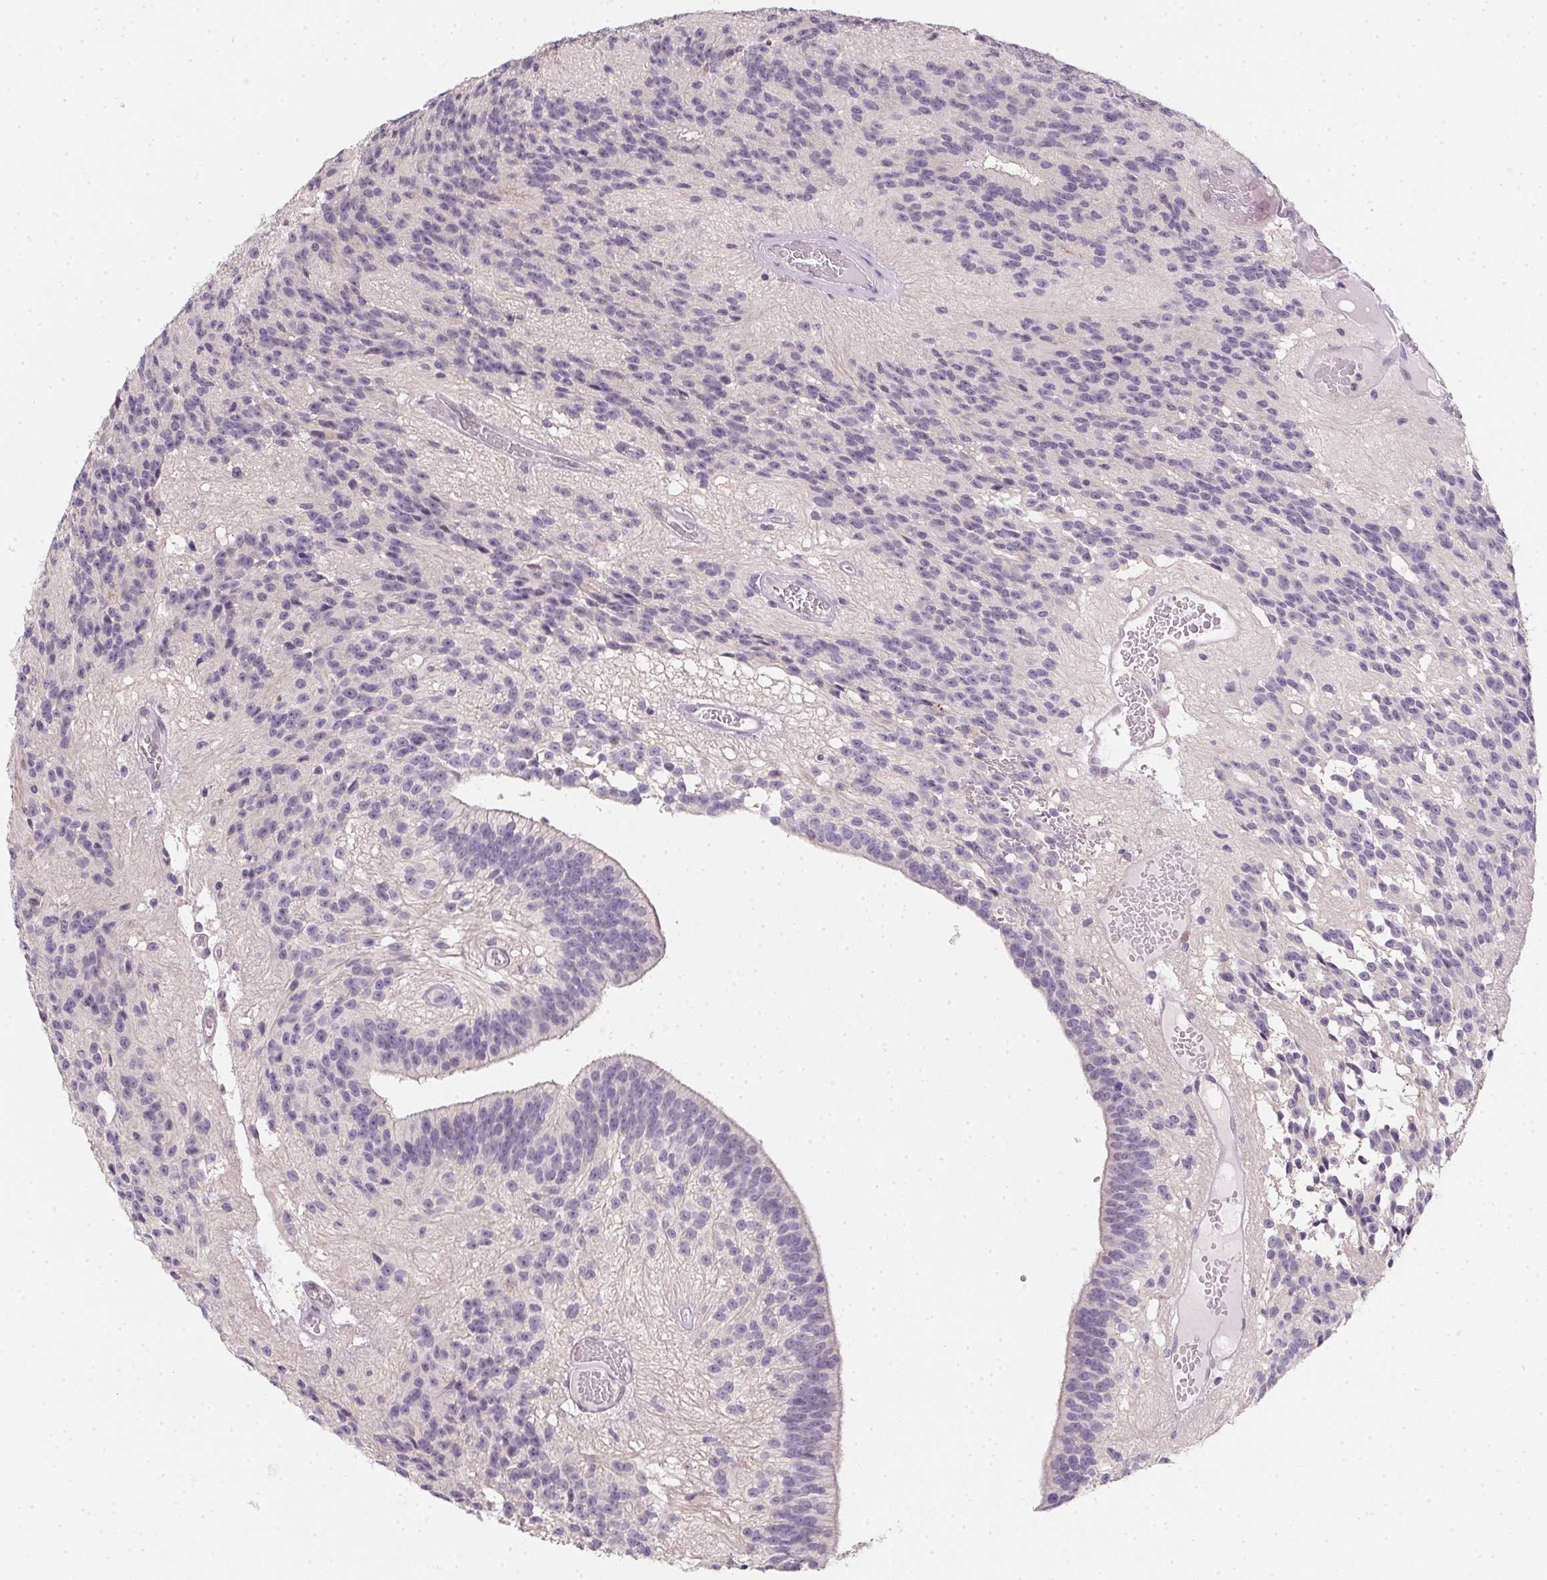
{"staining": {"intensity": "negative", "quantity": "none", "location": "none"}, "tissue": "glioma", "cell_type": "Tumor cells", "image_type": "cancer", "snomed": [{"axis": "morphology", "description": "Glioma, malignant, Low grade"}, {"axis": "topography", "description": "Brain"}], "caption": "Immunohistochemistry micrograph of malignant glioma (low-grade) stained for a protein (brown), which shows no expression in tumor cells. (DAB IHC visualized using brightfield microscopy, high magnification).", "gene": "ZBBX", "patient": {"sex": "male", "age": 31}}